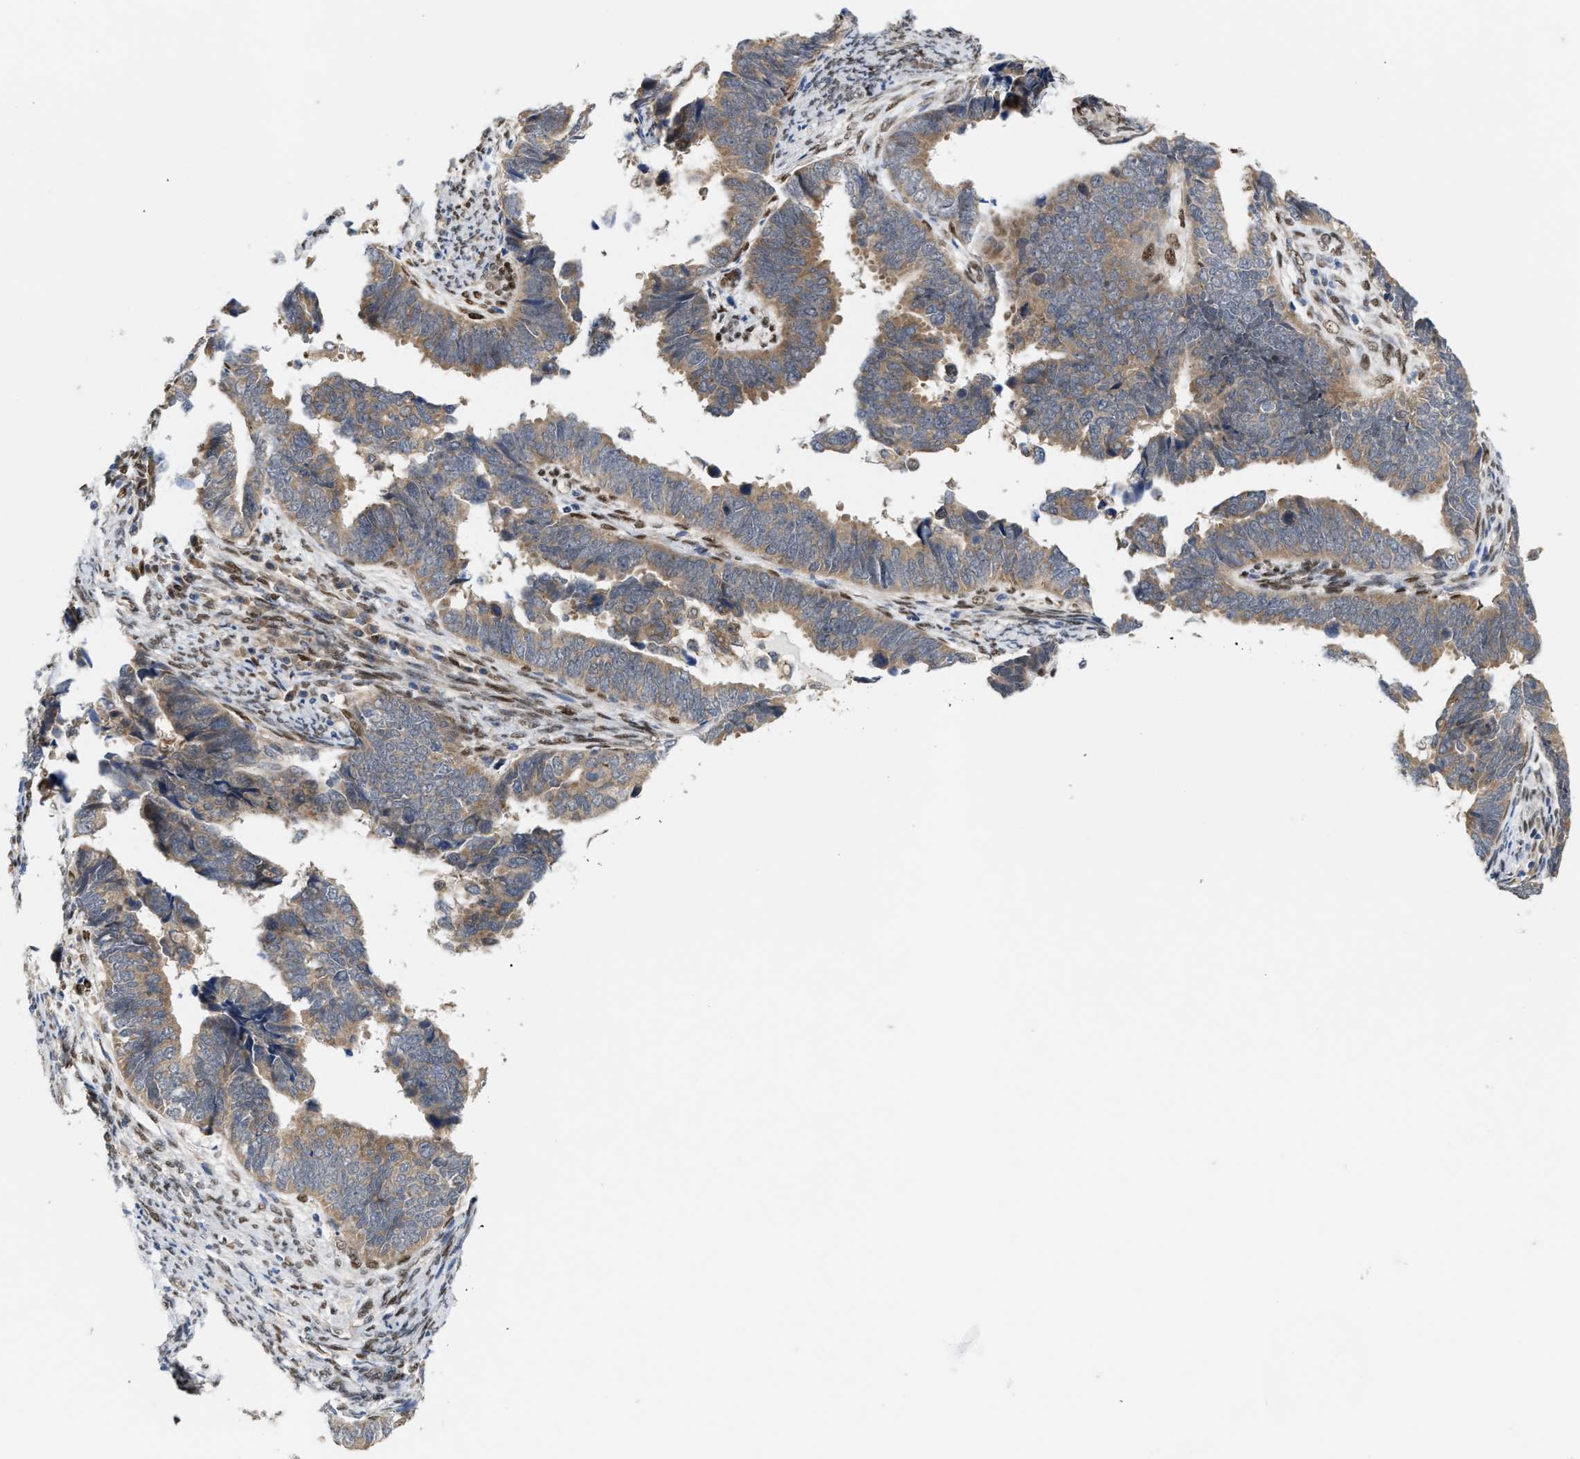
{"staining": {"intensity": "moderate", "quantity": ">75%", "location": "cytoplasmic/membranous"}, "tissue": "endometrial cancer", "cell_type": "Tumor cells", "image_type": "cancer", "snomed": [{"axis": "morphology", "description": "Adenocarcinoma, NOS"}, {"axis": "topography", "description": "Endometrium"}], "caption": "Immunohistochemical staining of human adenocarcinoma (endometrial) reveals medium levels of moderate cytoplasmic/membranous protein expression in approximately >75% of tumor cells.", "gene": "TCF4", "patient": {"sex": "female", "age": 75}}